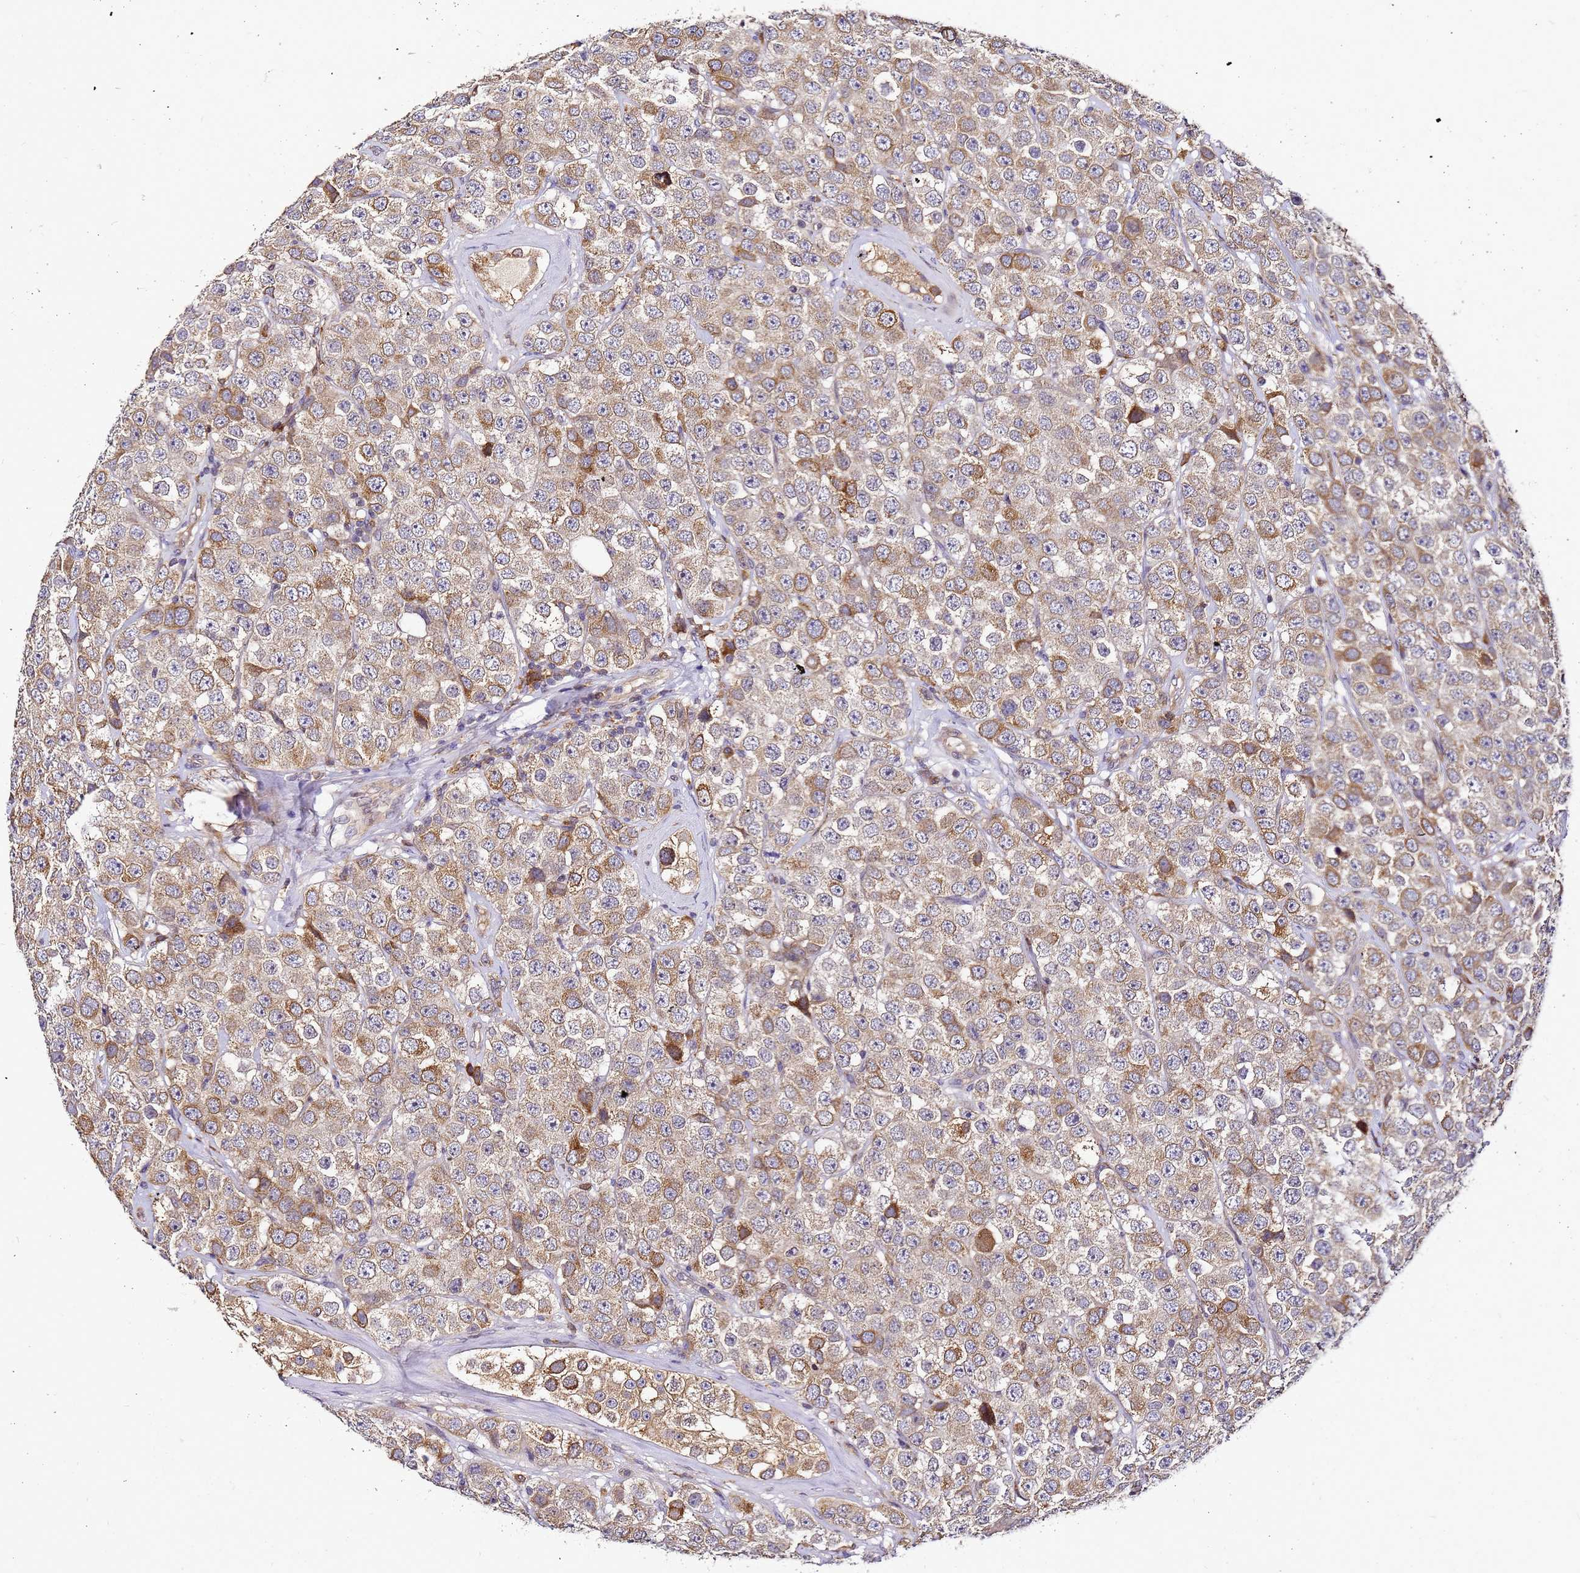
{"staining": {"intensity": "moderate", "quantity": ">75%", "location": "cytoplasmic/membranous"}, "tissue": "testis cancer", "cell_type": "Tumor cells", "image_type": "cancer", "snomed": [{"axis": "morphology", "description": "Seminoma, NOS"}, {"axis": "topography", "description": "Testis"}], "caption": "Tumor cells demonstrate medium levels of moderate cytoplasmic/membranous positivity in approximately >75% of cells in testis cancer.", "gene": "ADPGK", "patient": {"sex": "male", "age": 28}}